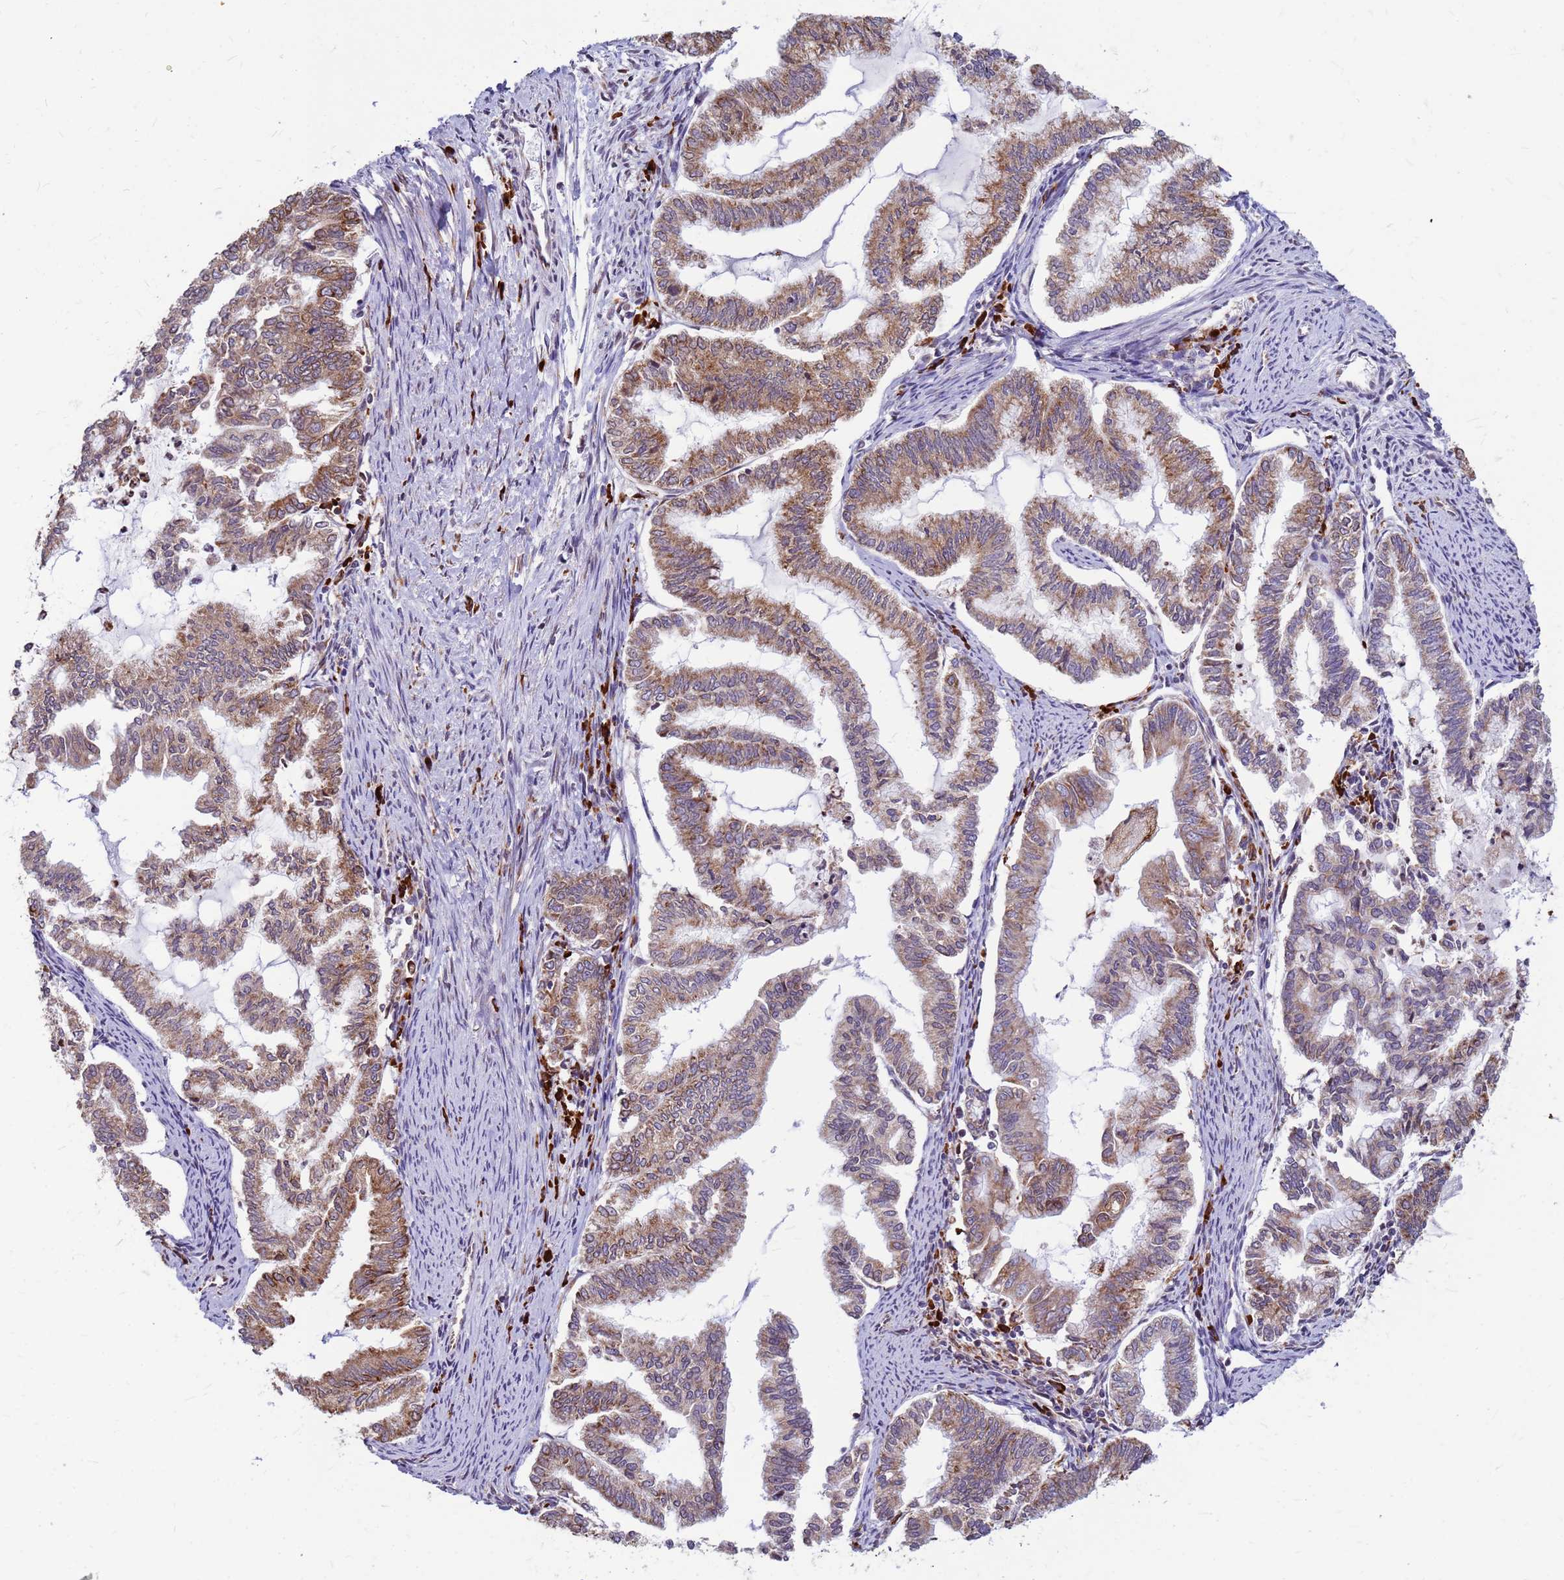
{"staining": {"intensity": "moderate", "quantity": ">75%", "location": "cytoplasmic/membranous"}, "tissue": "endometrial cancer", "cell_type": "Tumor cells", "image_type": "cancer", "snomed": [{"axis": "morphology", "description": "Adenocarcinoma, NOS"}, {"axis": "topography", "description": "Endometrium"}], "caption": "IHC (DAB) staining of human adenocarcinoma (endometrial) displays moderate cytoplasmic/membranous protein staining in about >75% of tumor cells. (Stains: DAB in brown, nuclei in blue, Microscopy: brightfield microscopy at high magnification).", "gene": "SSR4", "patient": {"sex": "female", "age": 79}}